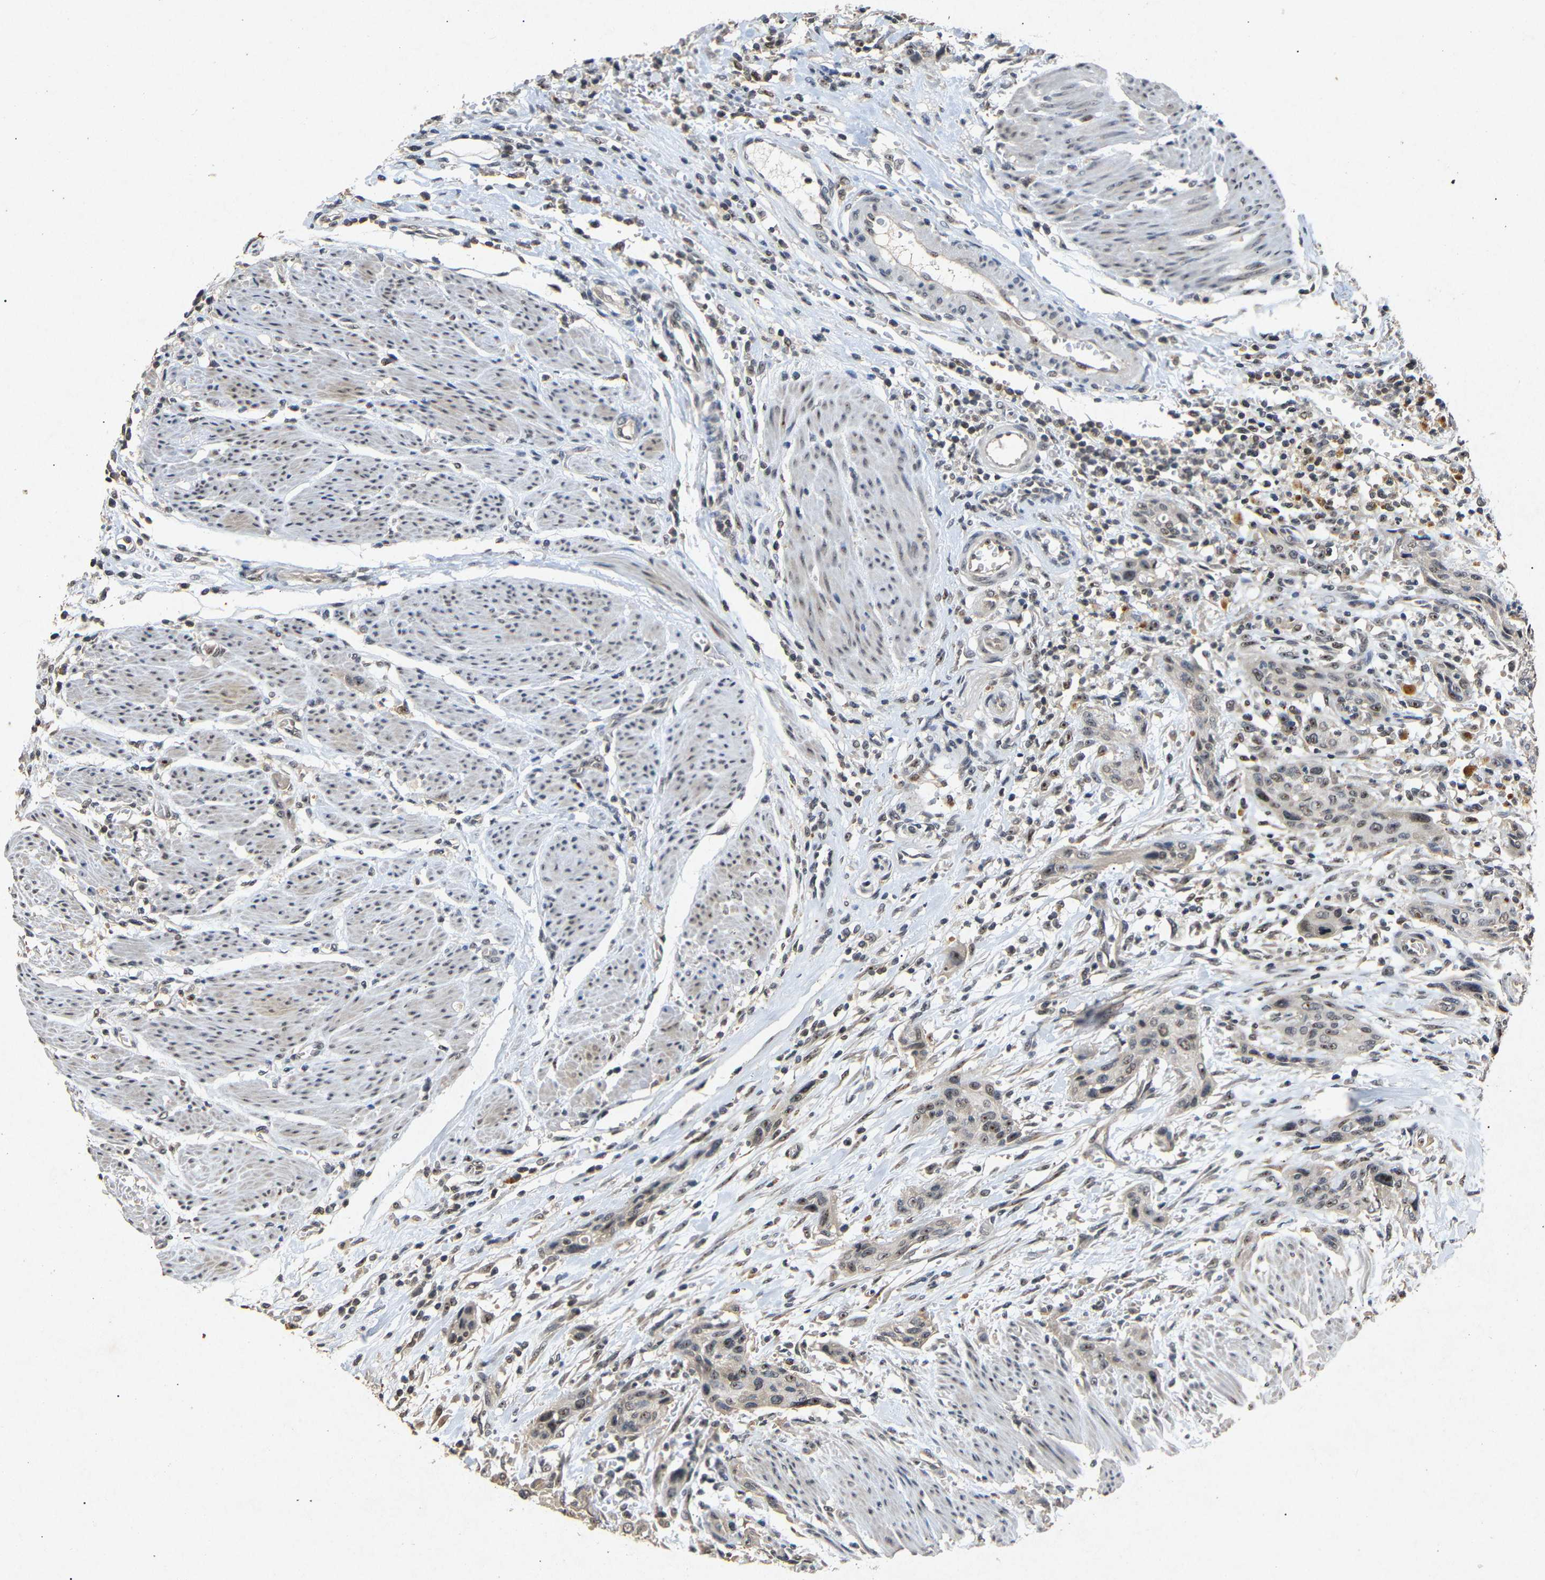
{"staining": {"intensity": "moderate", "quantity": ">75%", "location": "nuclear"}, "tissue": "urothelial cancer", "cell_type": "Tumor cells", "image_type": "cancer", "snomed": [{"axis": "morphology", "description": "Urothelial carcinoma, High grade"}, {"axis": "topography", "description": "Urinary bladder"}], "caption": "Moderate nuclear expression for a protein is appreciated in approximately >75% of tumor cells of urothelial cancer using IHC.", "gene": "PARN", "patient": {"sex": "male", "age": 35}}